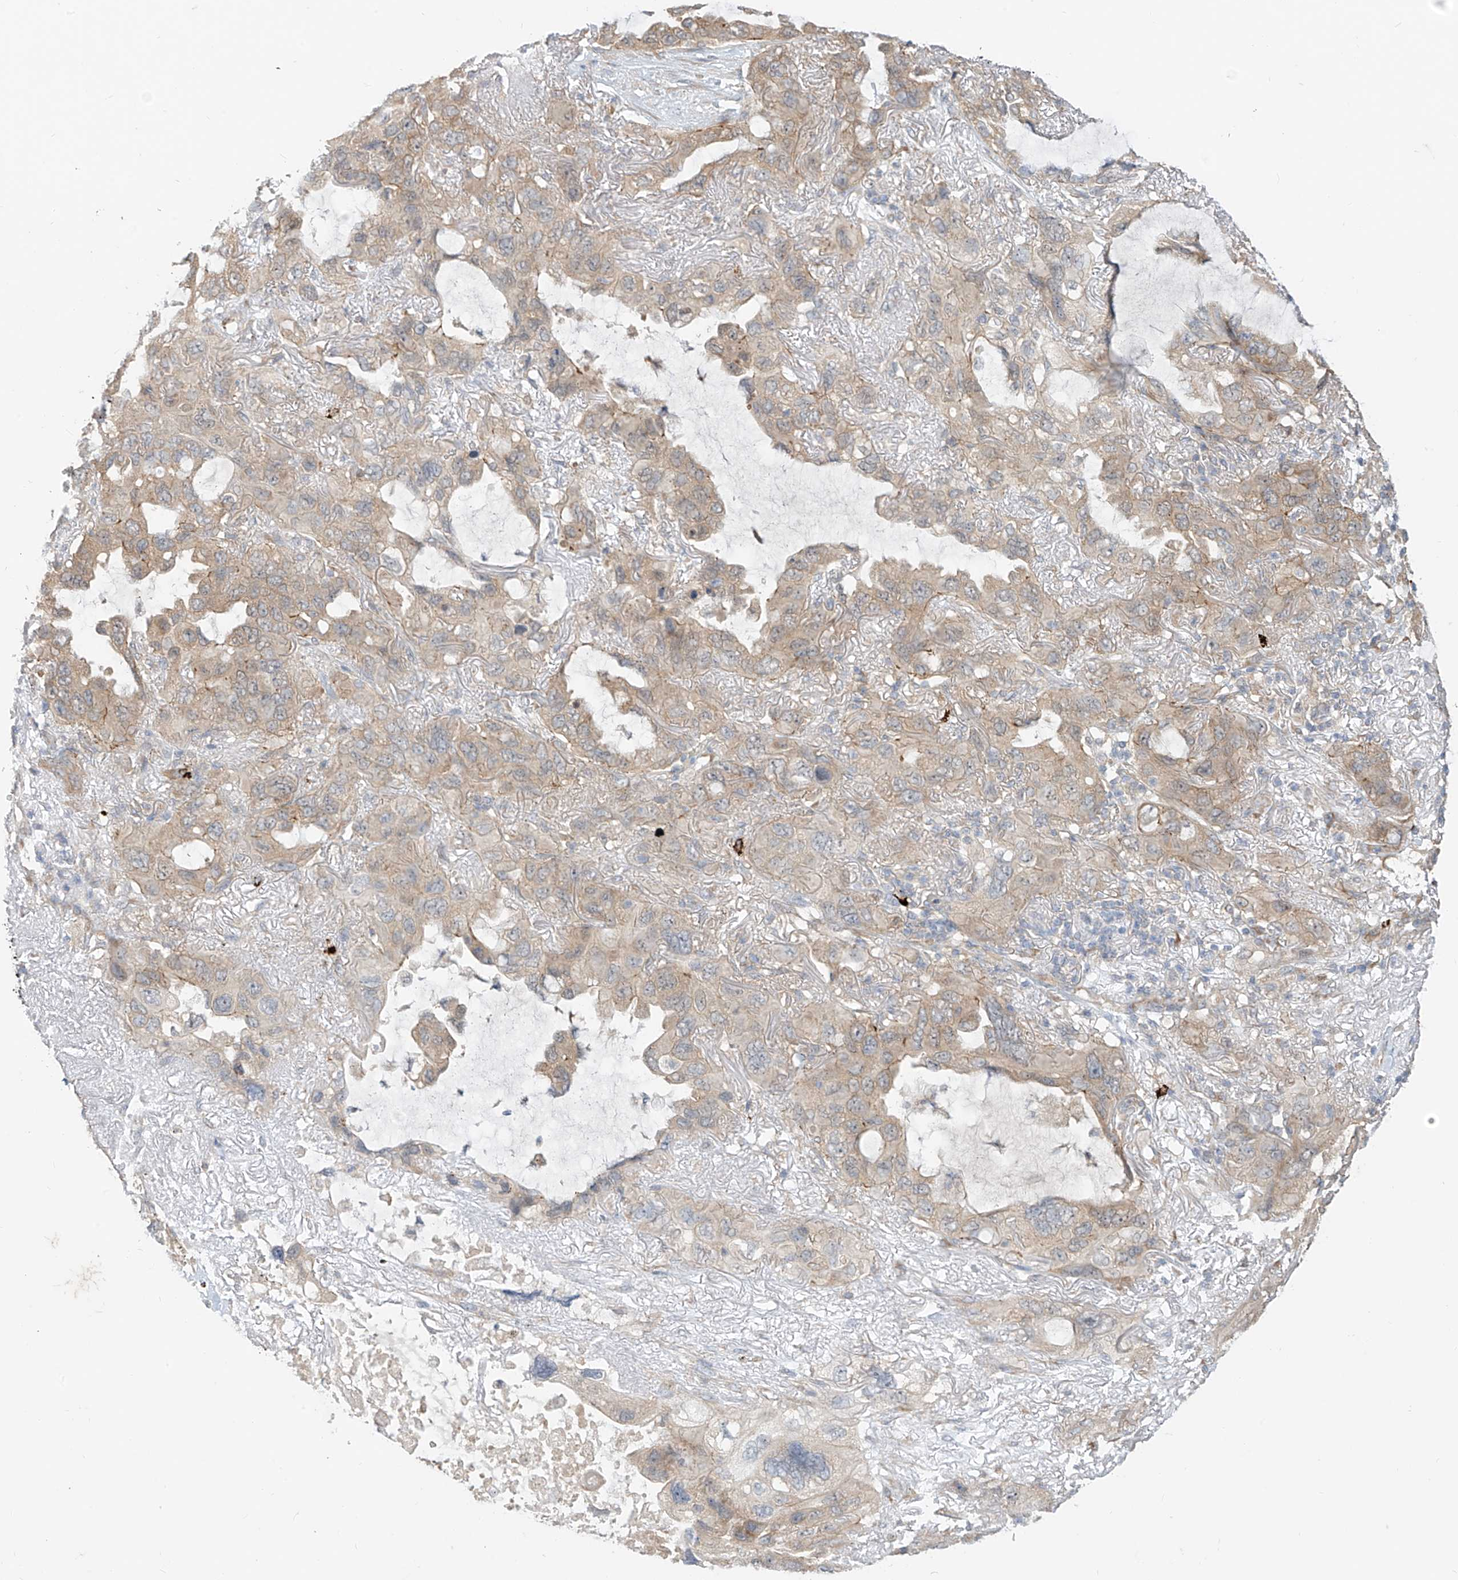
{"staining": {"intensity": "weak", "quantity": "25%-75%", "location": "cytoplasmic/membranous"}, "tissue": "lung cancer", "cell_type": "Tumor cells", "image_type": "cancer", "snomed": [{"axis": "morphology", "description": "Squamous cell carcinoma, NOS"}, {"axis": "topography", "description": "Lung"}], "caption": "Brown immunohistochemical staining in human squamous cell carcinoma (lung) shows weak cytoplasmic/membranous positivity in about 25%-75% of tumor cells.", "gene": "MTUS2", "patient": {"sex": "female", "age": 73}}